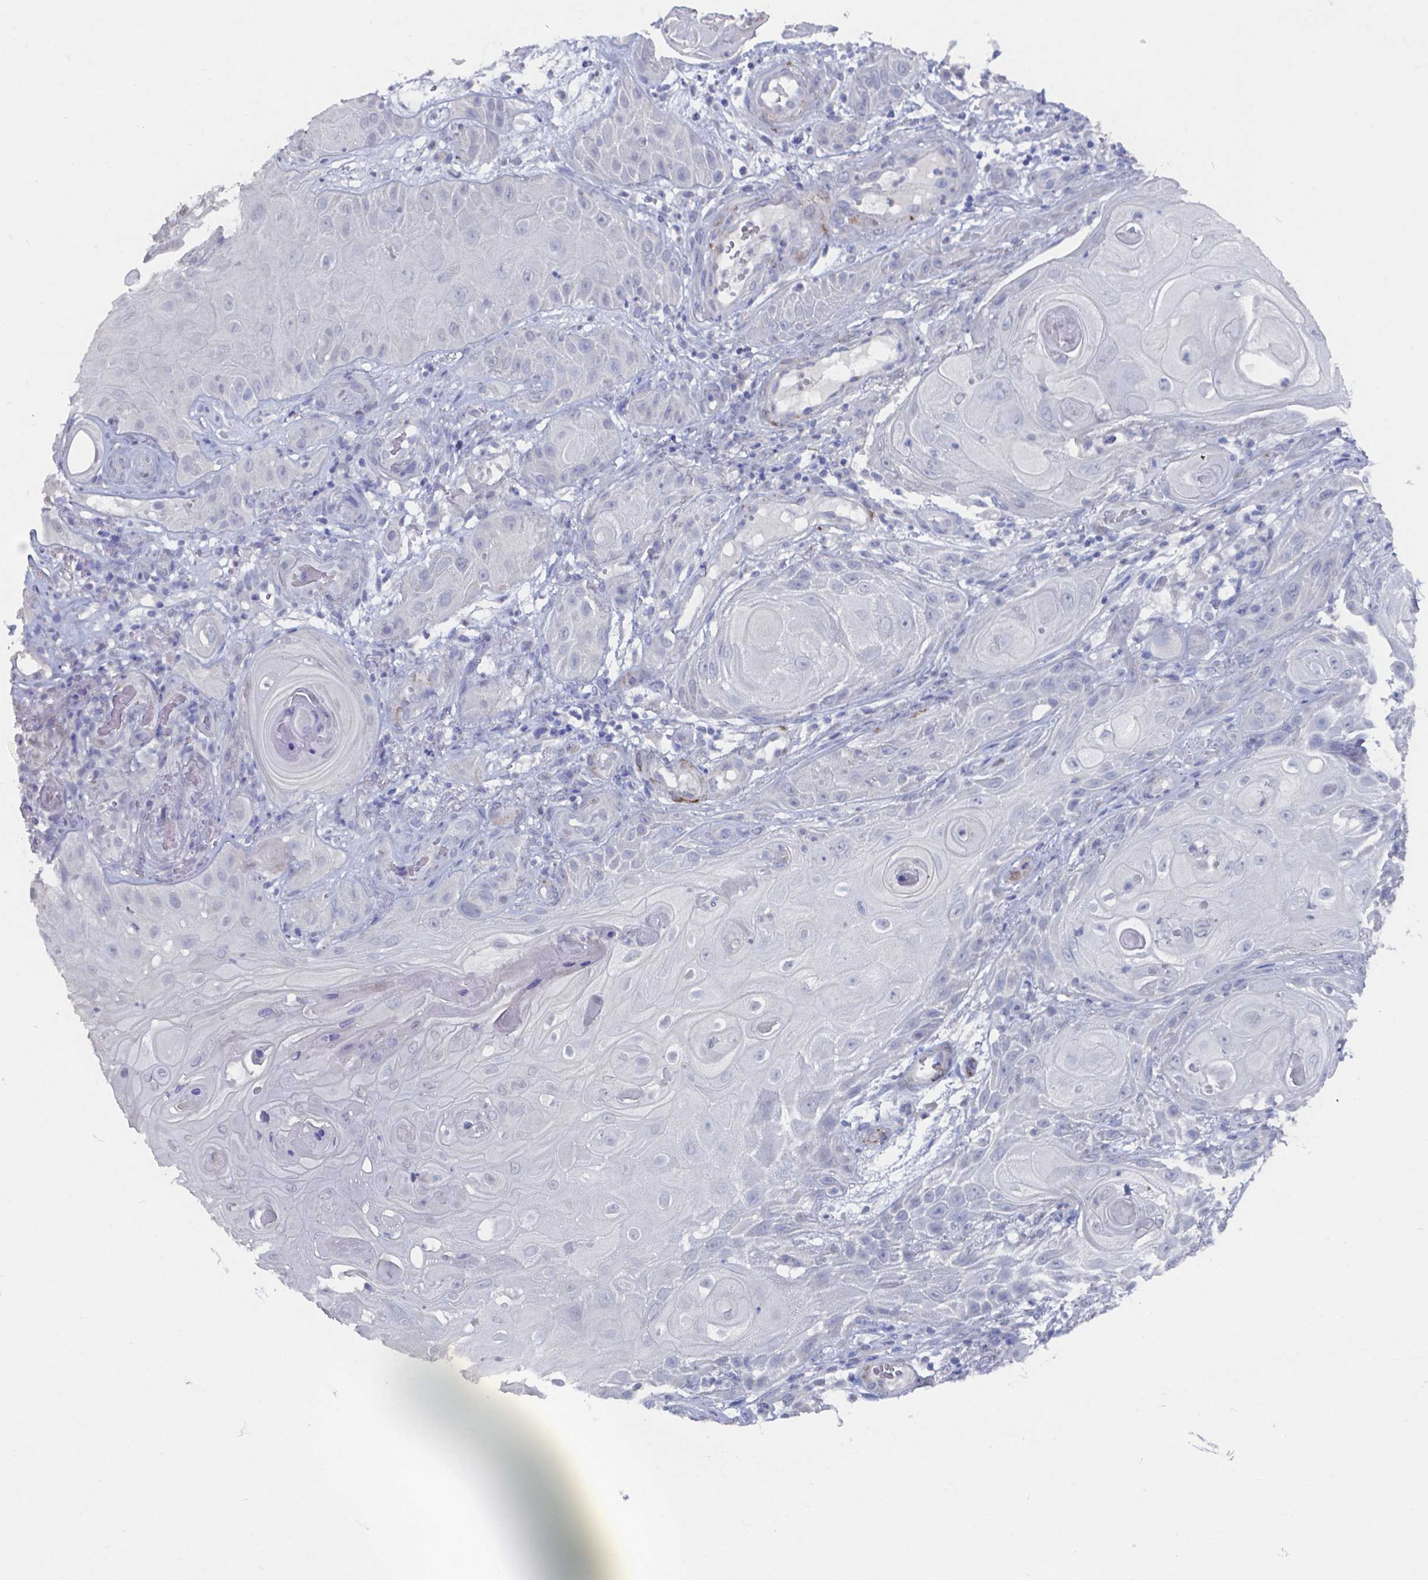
{"staining": {"intensity": "negative", "quantity": "none", "location": "none"}, "tissue": "skin cancer", "cell_type": "Tumor cells", "image_type": "cancer", "snomed": [{"axis": "morphology", "description": "Squamous cell carcinoma, NOS"}, {"axis": "topography", "description": "Skin"}], "caption": "Tumor cells are negative for protein expression in human skin cancer.", "gene": "PLA2R1", "patient": {"sex": "male", "age": 62}}